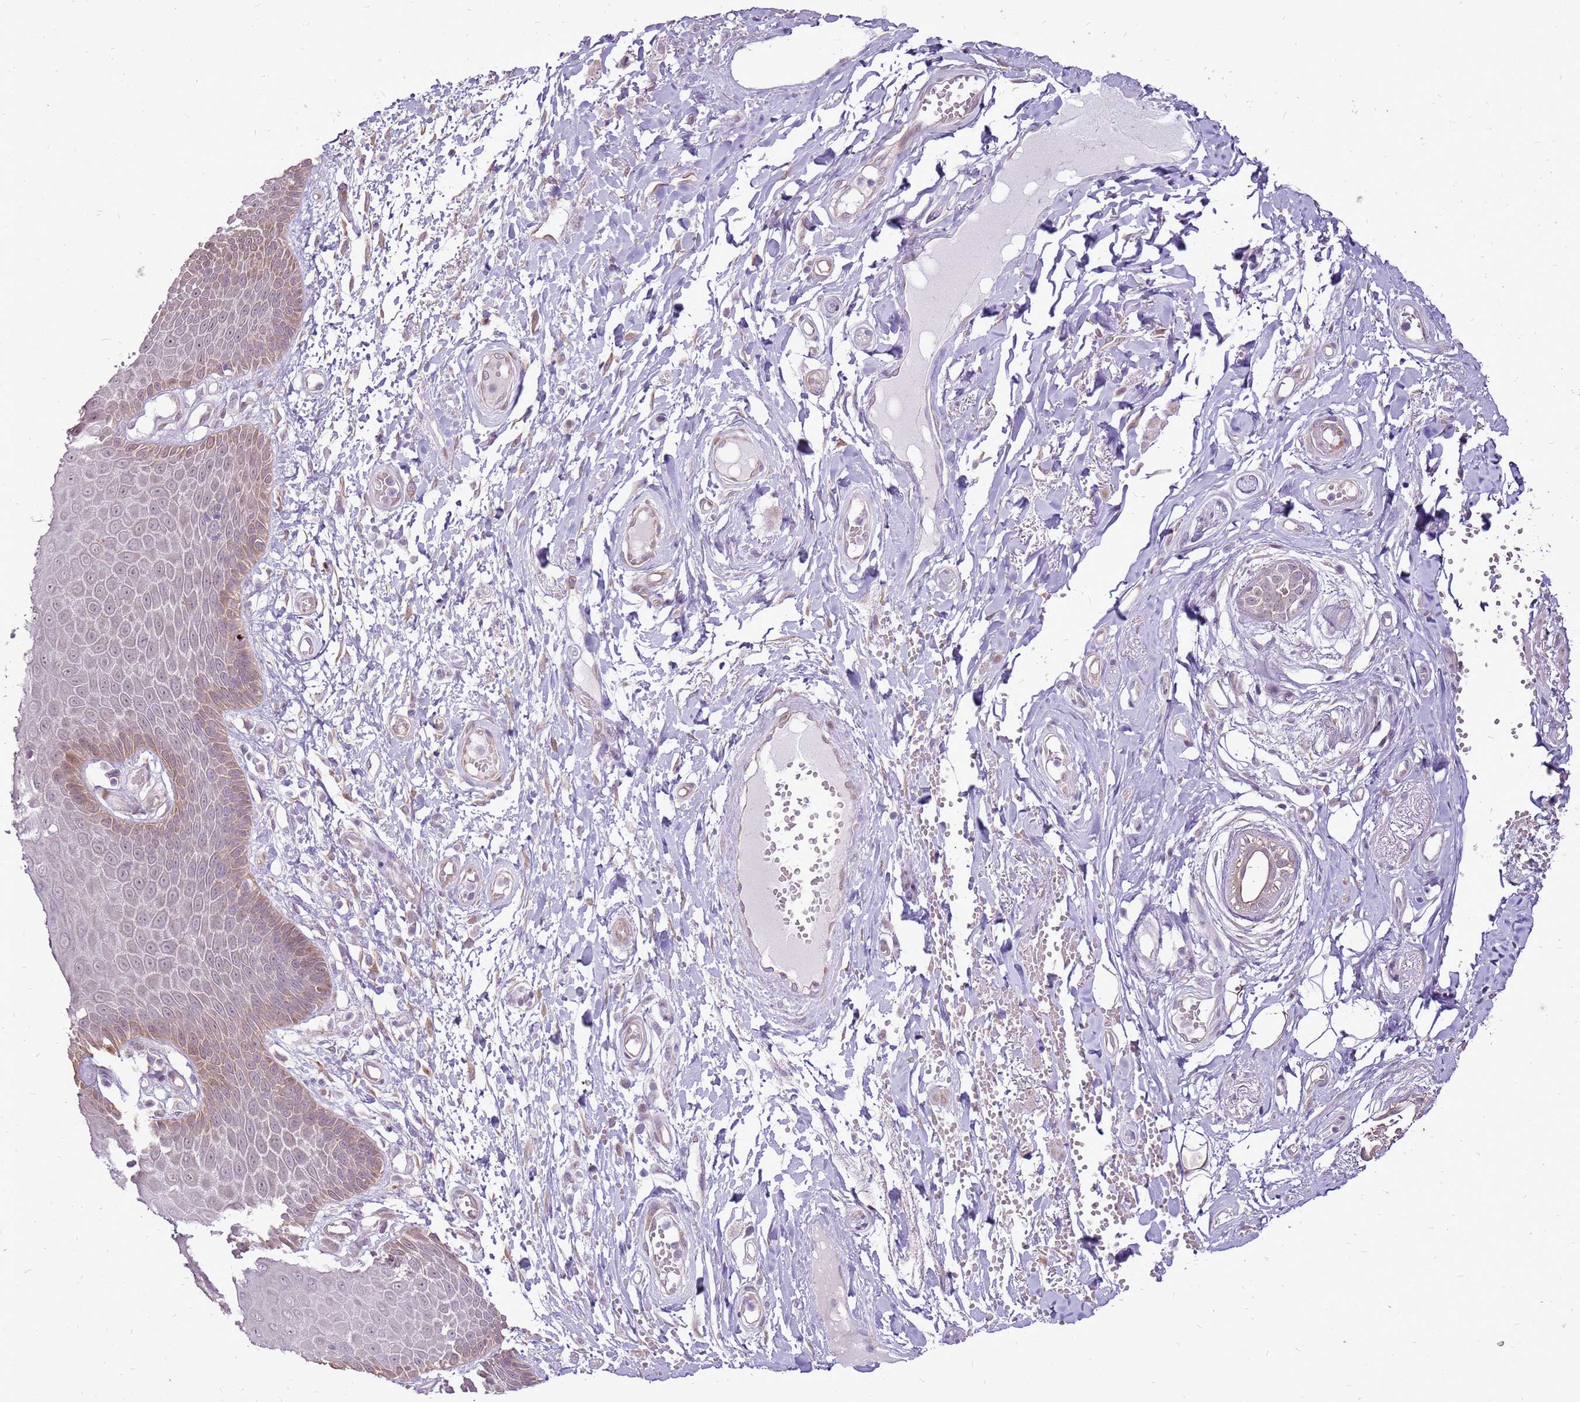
{"staining": {"intensity": "moderate", "quantity": "25%-75%", "location": "cytoplasmic/membranous"}, "tissue": "skin", "cell_type": "Epidermal cells", "image_type": "normal", "snomed": [{"axis": "morphology", "description": "Normal tissue, NOS"}, {"axis": "topography", "description": "Anal"}], "caption": "This histopathology image demonstrates immunohistochemistry (IHC) staining of normal human skin, with medium moderate cytoplasmic/membranous expression in about 25%-75% of epidermal cells.", "gene": "UGGT2", "patient": {"sex": "male", "age": 78}}